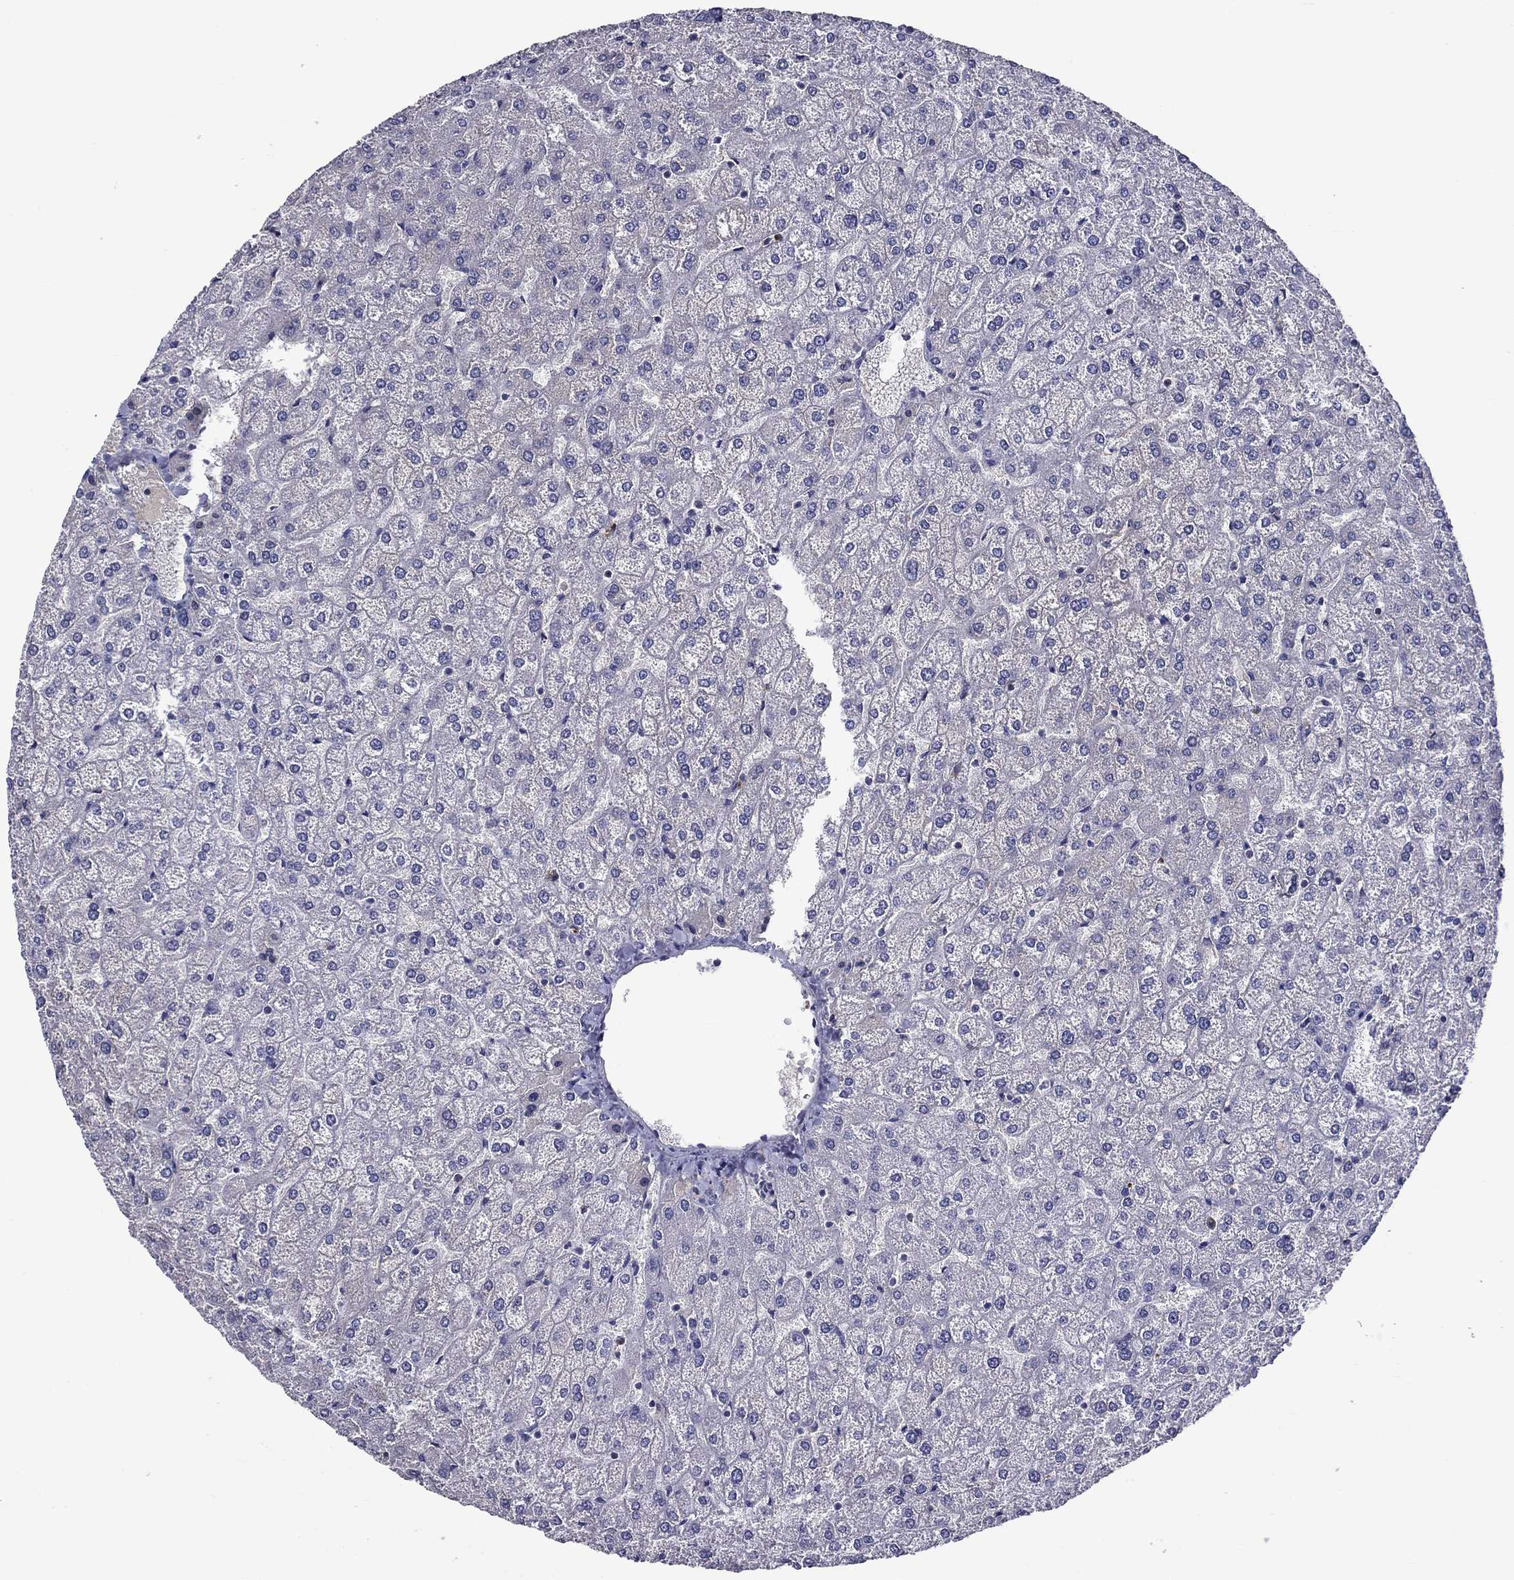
{"staining": {"intensity": "negative", "quantity": "none", "location": "none"}, "tissue": "liver", "cell_type": "Cholangiocytes", "image_type": "normal", "snomed": [{"axis": "morphology", "description": "Normal tissue, NOS"}, {"axis": "topography", "description": "Liver"}], "caption": "Cholangiocytes are negative for protein expression in unremarkable human liver. (Brightfield microscopy of DAB immunohistochemistry (IHC) at high magnification).", "gene": "CNDP1", "patient": {"sex": "female", "age": 32}}